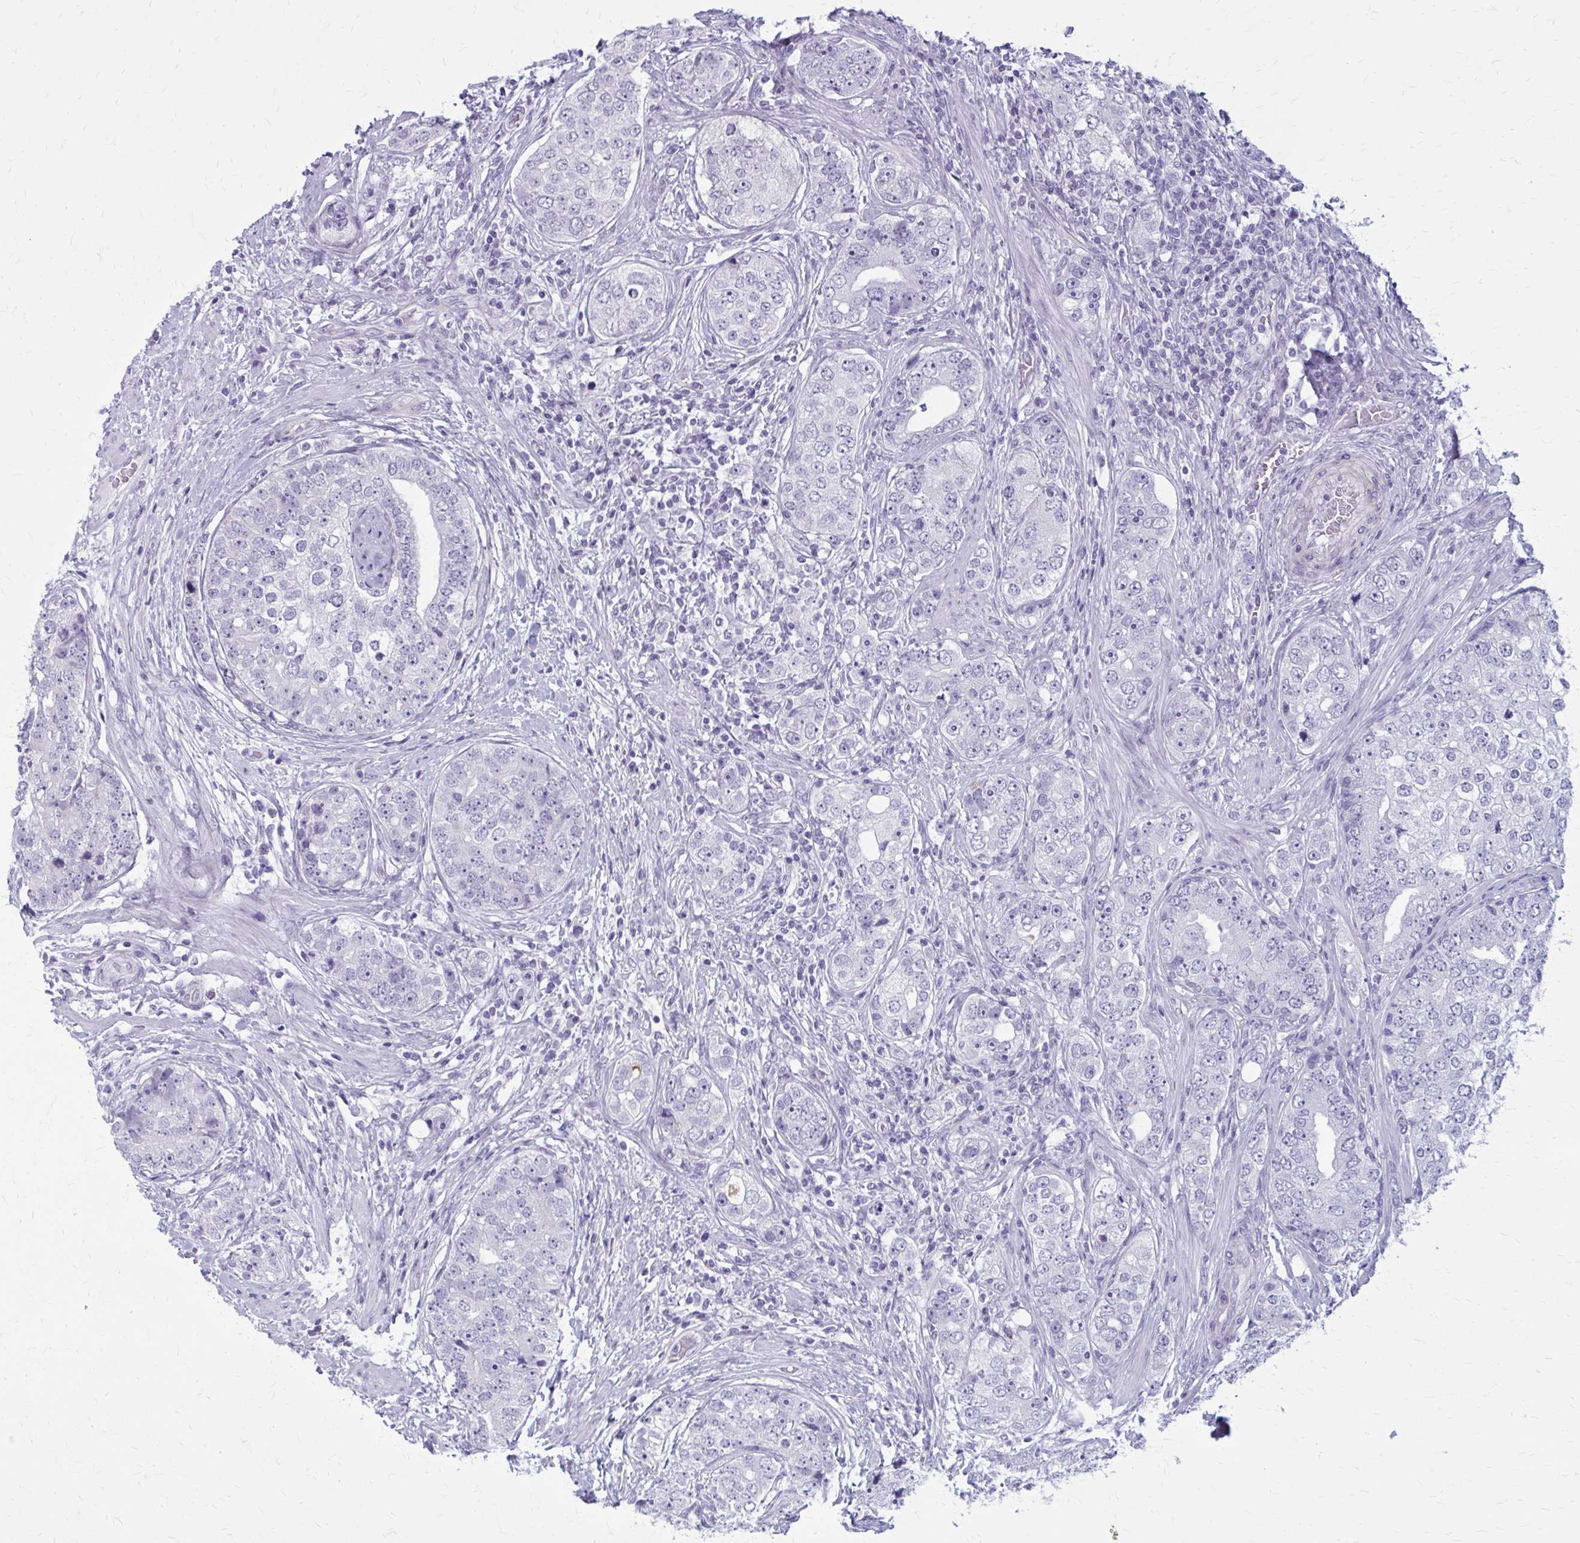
{"staining": {"intensity": "negative", "quantity": "none", "location": "none"}, "tissue": "prostate cancer", "cell_type": "Tumor cells", "image_type": "cancer", "snomed": [{"axis": "morphology", "description": "Adenocarcinoma, High grade"}, {"axis": "topography", "description": "Prostate"}], "caption": "DAB (3,3'-diaminobenzidine) immunohistochemical staining of prostate adenocarcinoma (high-grade) reveals no significant positivity in tumor cells.", "gene": "CASQ2", "patient": {"sex": "male", "age": 60}}